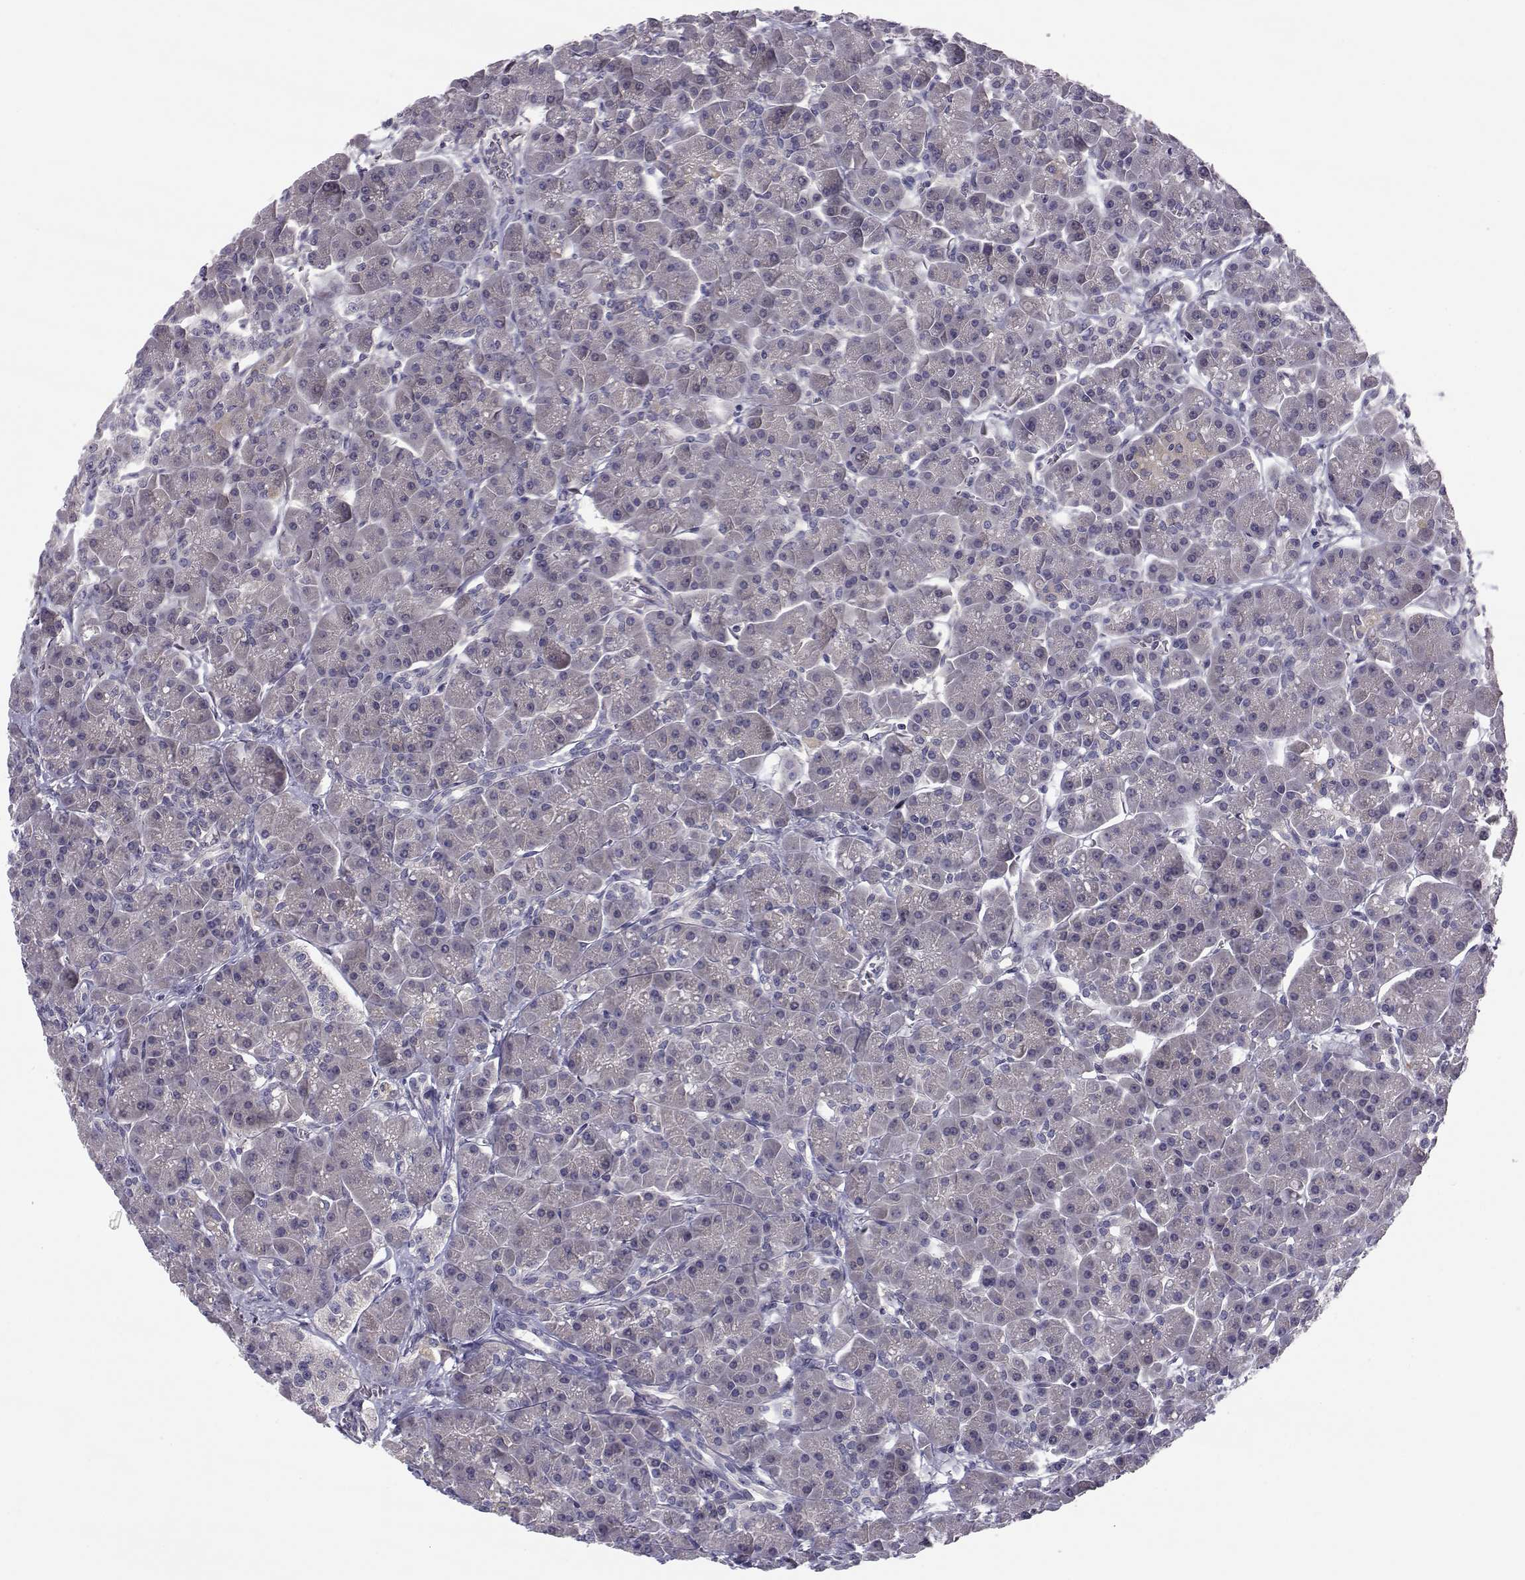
{"staining": {"intensity": "weak", "quantity": "<25%", "location": "cytoplasmic/membranous"}, "tissue": "pancreas", "cell_type": "Exocrine glandular cells", "image_type": "normal", "snomed": [{"axis": "morphology", "description": "Normal tissue, NOS"}, {"axis": "topography", "description": "Pancreas"}], "caption": "Immunohistochemical staining of unremarkable human pancreas exhibits no significant expression in exocrine glandular cells. (DAB (3,3'-diaminobenzidine) IHC visualized using brightfield microscopy, high magnification).", "gene": "PEX5L", "patient": {"sex": "male", "age": 70}}